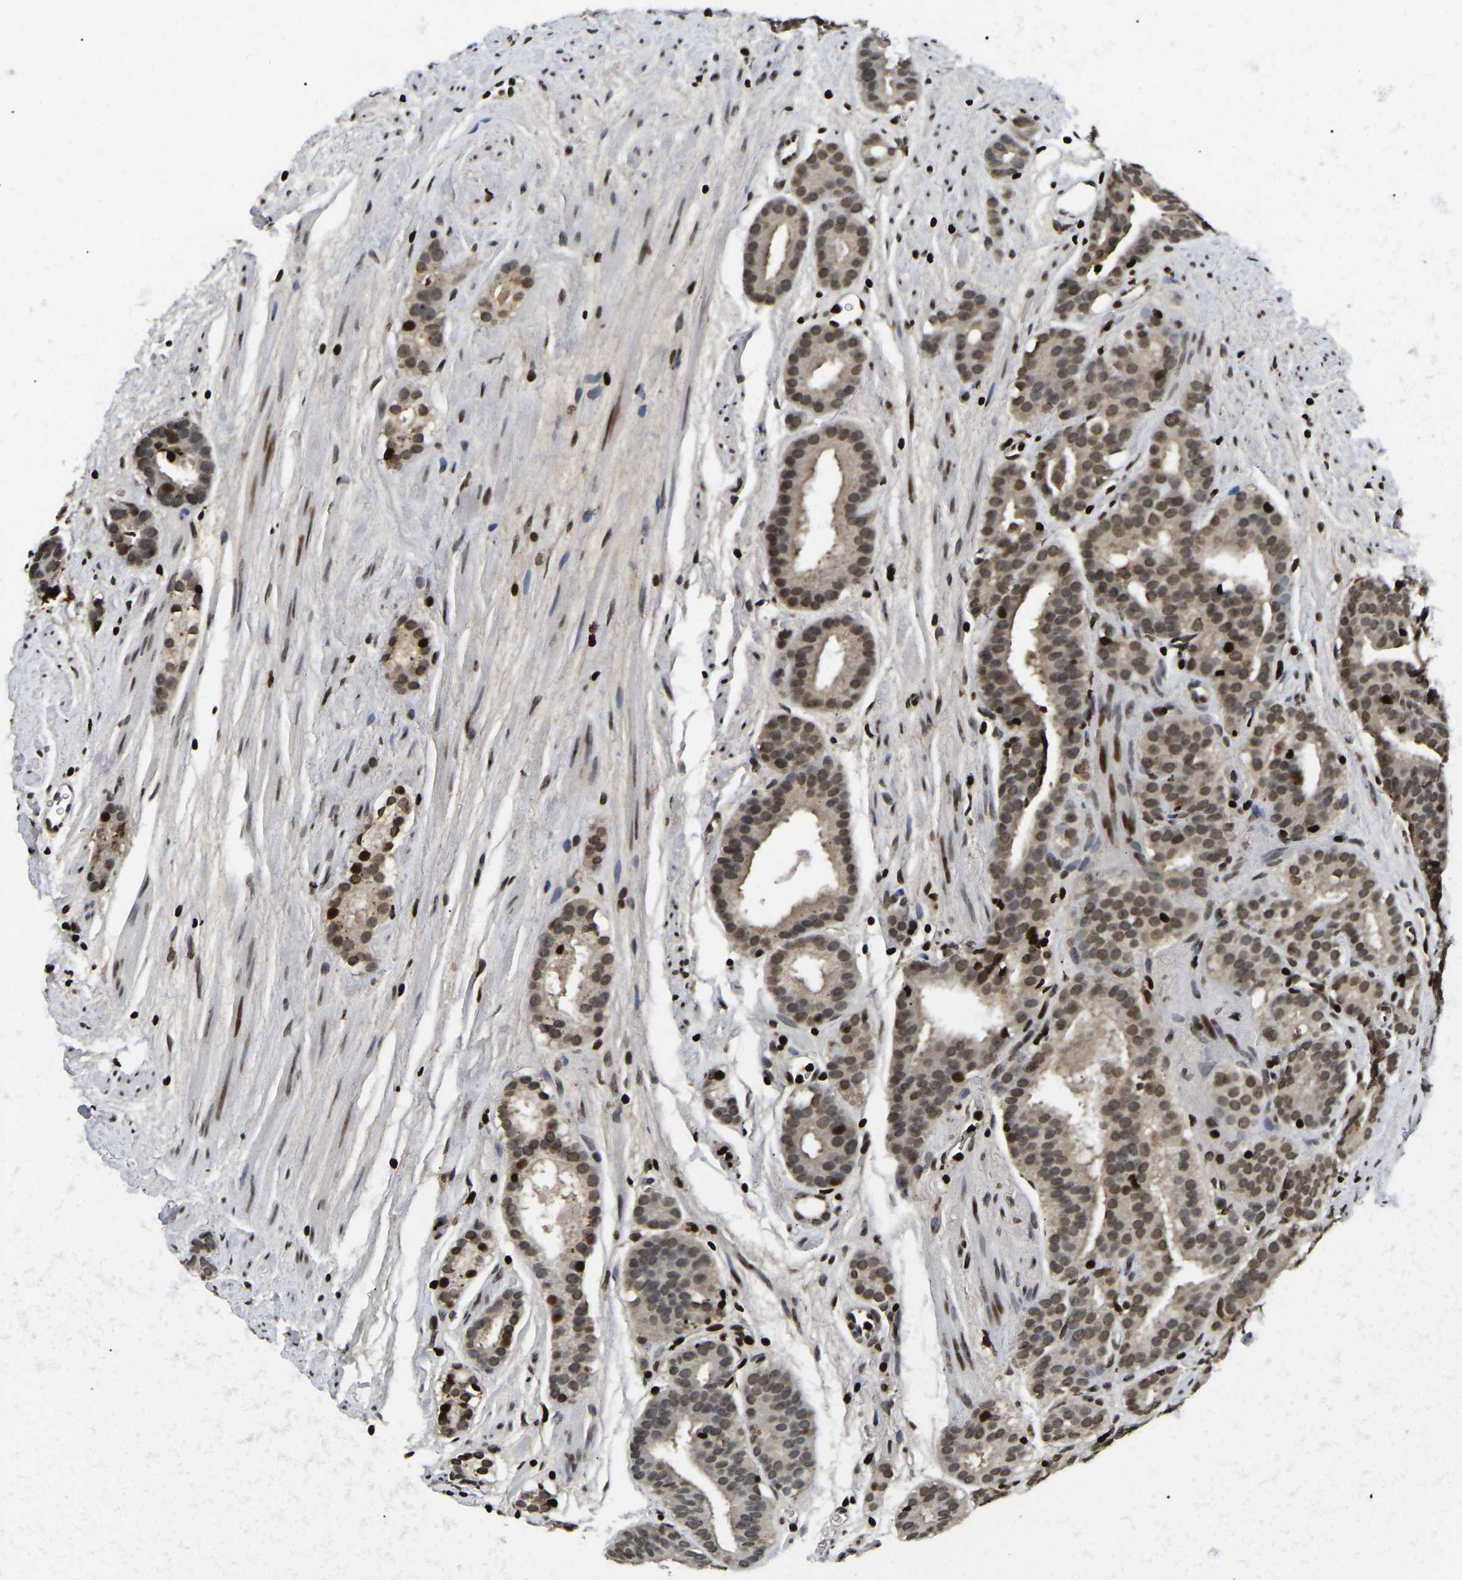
{"staining": {"intensity": "moderate", "quantity": ">75%", "location": "nuclear"}, "tissue": "prostate cancer", "cell_type": "Tumor cells", "image_type": "cancer", "snomed": [{"axis": "morphology", "description": "Adenocarcinoma, Low grade"}, {"axis": "topography", "description": "Prostate"}], "caption": "Protein analysis of prostate adenocarcinoma (low-grade) tissue demonstrates moderate nuclear positivity in approximately >75% of tumor cells.", "gene": "LRRC61", "patient": {"sex": "male", "age": 69}}